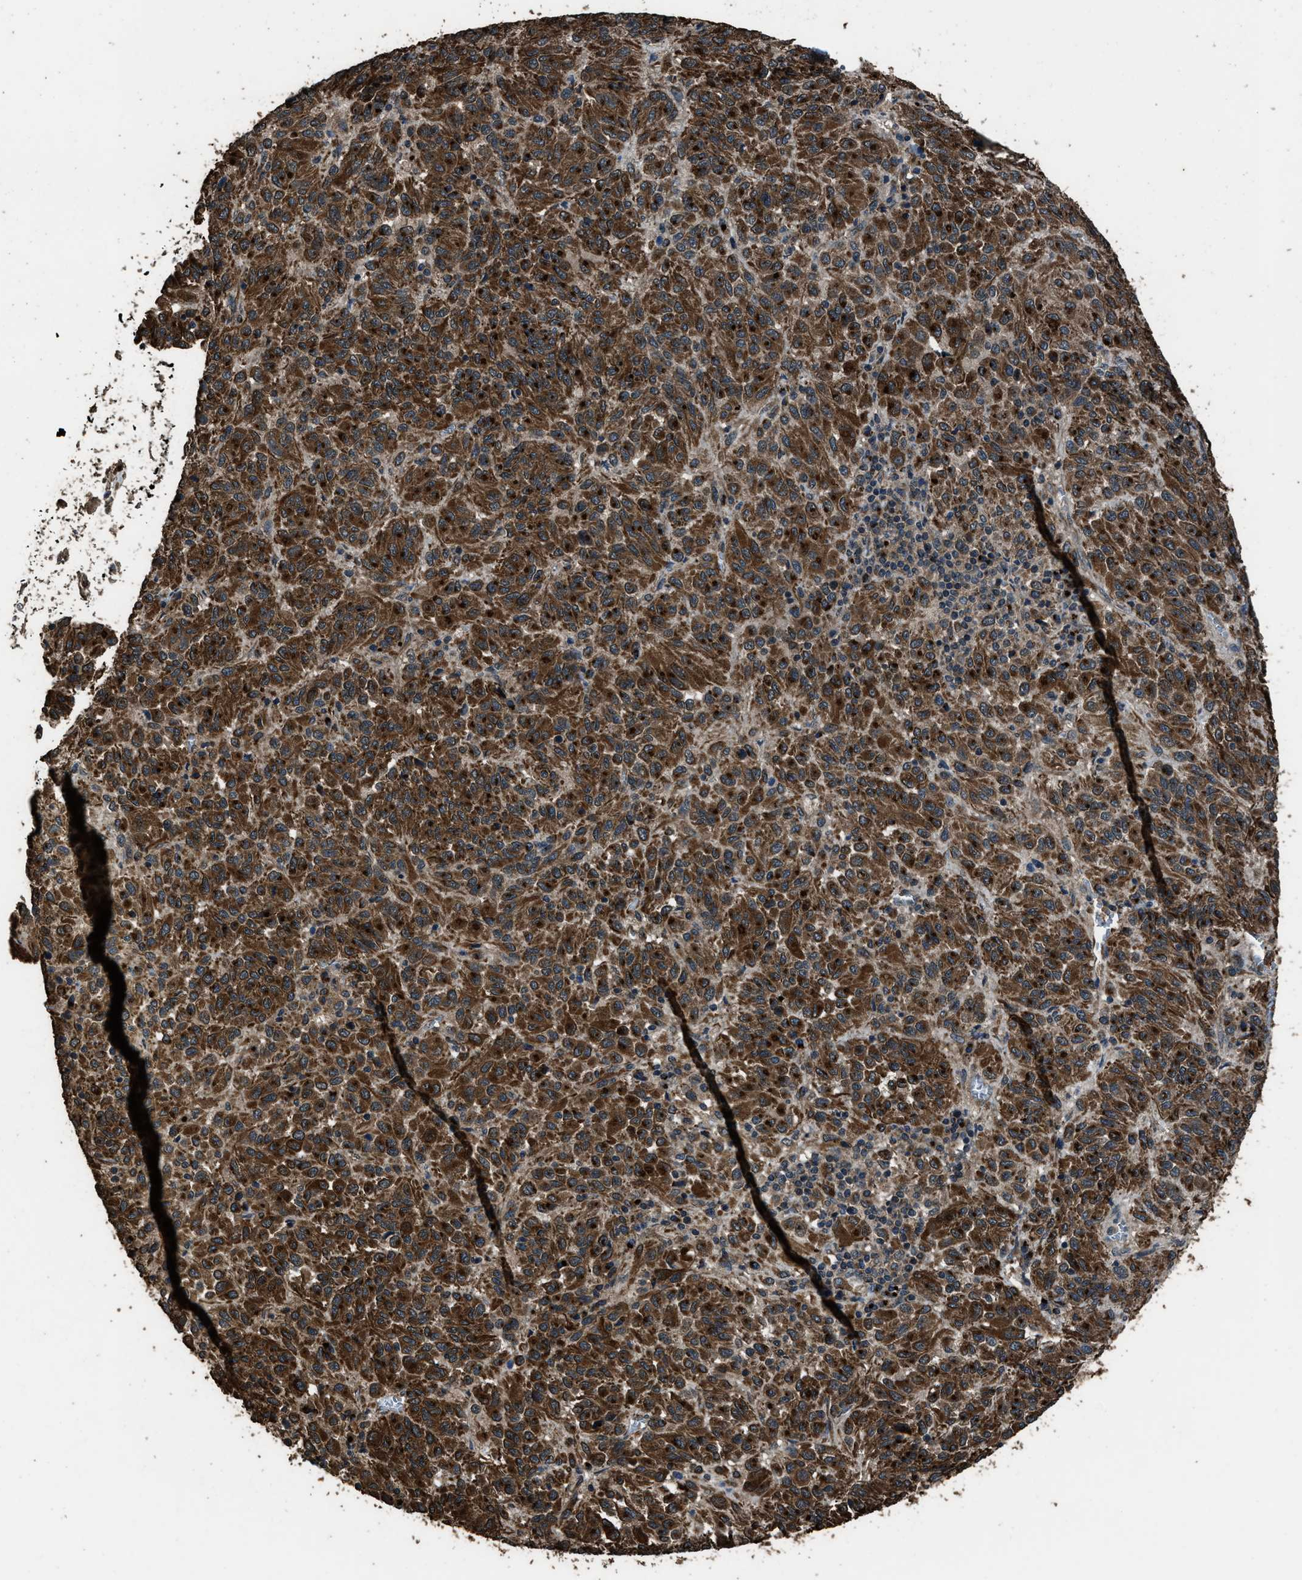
{"staining": {"intensity": "strong", "quantity": ">75%", "location": "cytoplasmic/membranous"}, "tissue": "melanoma", "cell_type": "Tumor cells", "image_type": "cancer", "snomed": [{"axis": "morphology", "description": "Malignant melanoma, Metastatic site"}, {"axis": "topography", "description": "Lung"}], "caption": "Immunohistochemical staining of human malignant melanoma (metastatic site) exhibits high levels of strong cytoplasmic/membranous positivity in approximately >75% of tumor cells. The staining is performed using DAB (3,3'-diaminobenzidine) brown chromogen to label protein expression. The nuclei are counter-stained blue using hematoxylin.", "gene": "SLC38A10", "patient": {"sex": "male", "age": 64}}